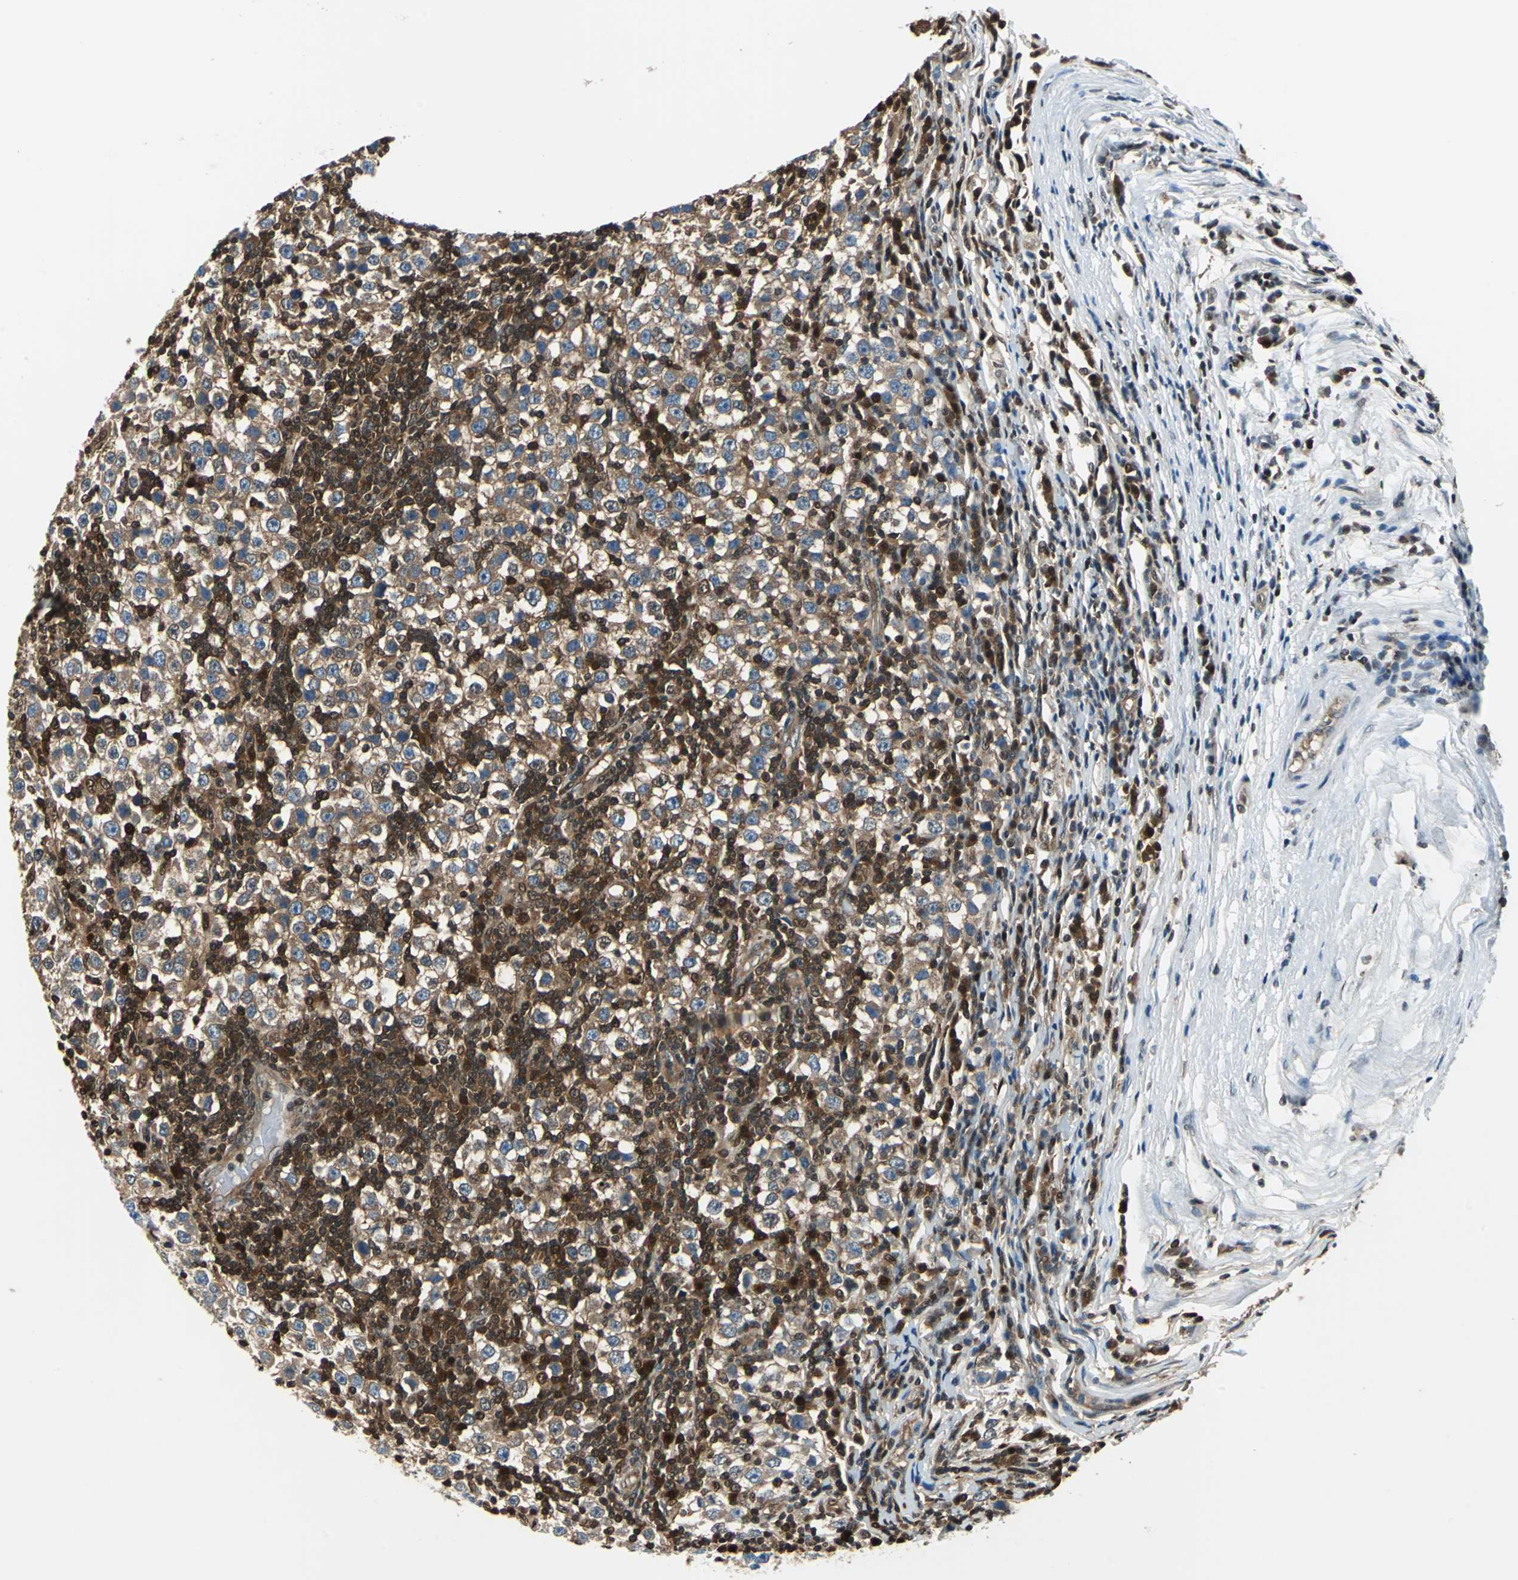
{"staining": {"intensity": "weak", "quantity": "25%-75%", "location": "cytoplasmic/membranous,nuclear"}, "tissue": "testis cancer", "cell_type": "Tumor cells", "image_type": "cancer", "snomed": [{"axis": "morphology", "description": "Seminoma, NOS"}, {"axis": "topography", "description": "Testis"}], "caption": "Protein expression analysis of testis cancer (seminoma) displays weak cytoplasmic/membranous and nuclear positivity in approximately 25%-75% of tumor cells.", "gene": "PSME1", "patient": {"sex": "male", "age": 65}}